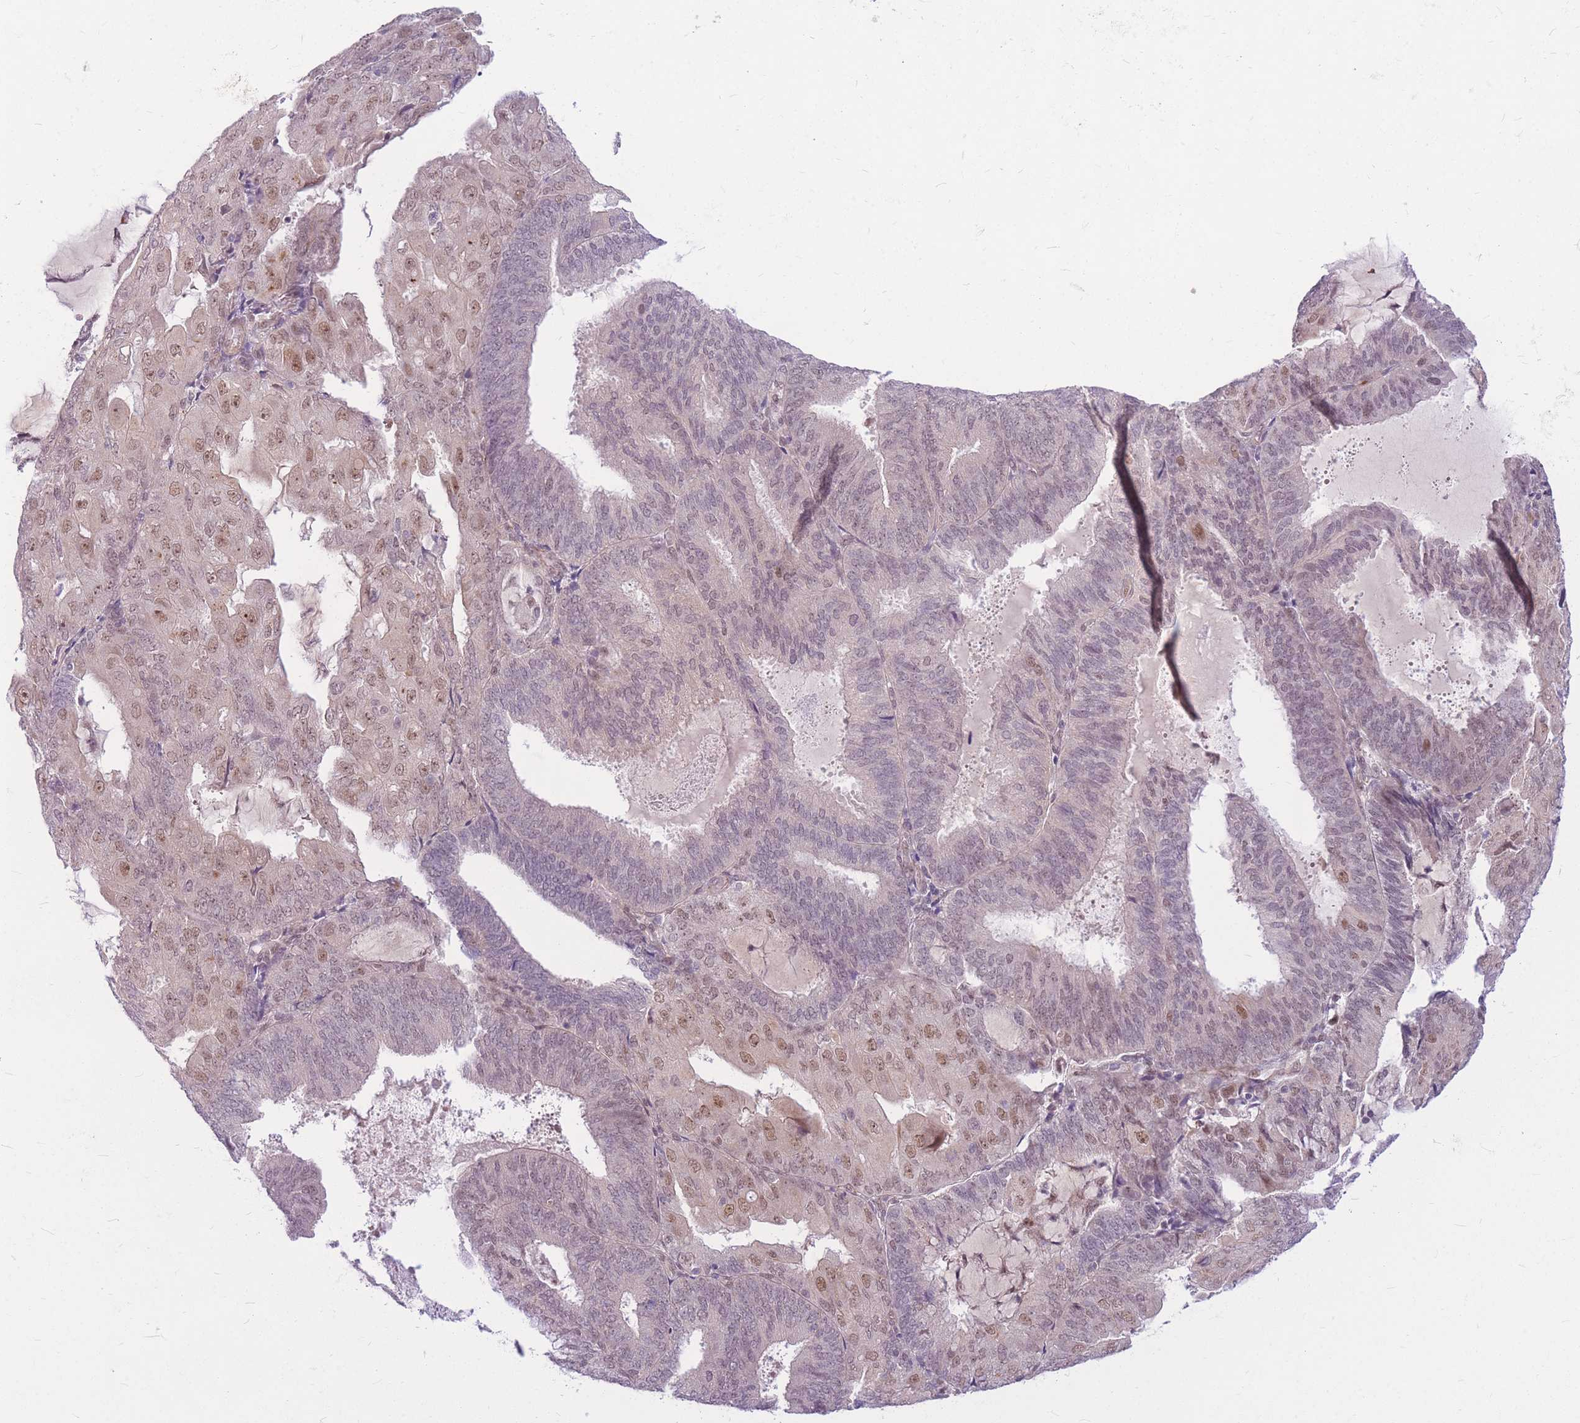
{"staining": {"intensity": "moderate", "quantity": "<25%", "location": "nuclear"}, "tissue": "endometrial cancer", "cell_type": "Tumor cells", "image_type": "cancer", "snomed": [{"axis": "morphology", "description": "Adenocarcinoma, NOS"}, {"axis": "topography", "description": "Endometrium"}], "caption": "Immunohistochemistry staining of endometrial adenocarcinoma, which reveals low levels of moderate nuclear expression in approximately <25% of tumor cells indicating moderate nuclear protein expression. The staining was performed using DAB (brown) for protein detection and nuclei were counterstained in hematoxylin (blue).", "gene": "ERCC2", "patient": {"sex": "female", "age": 81}}